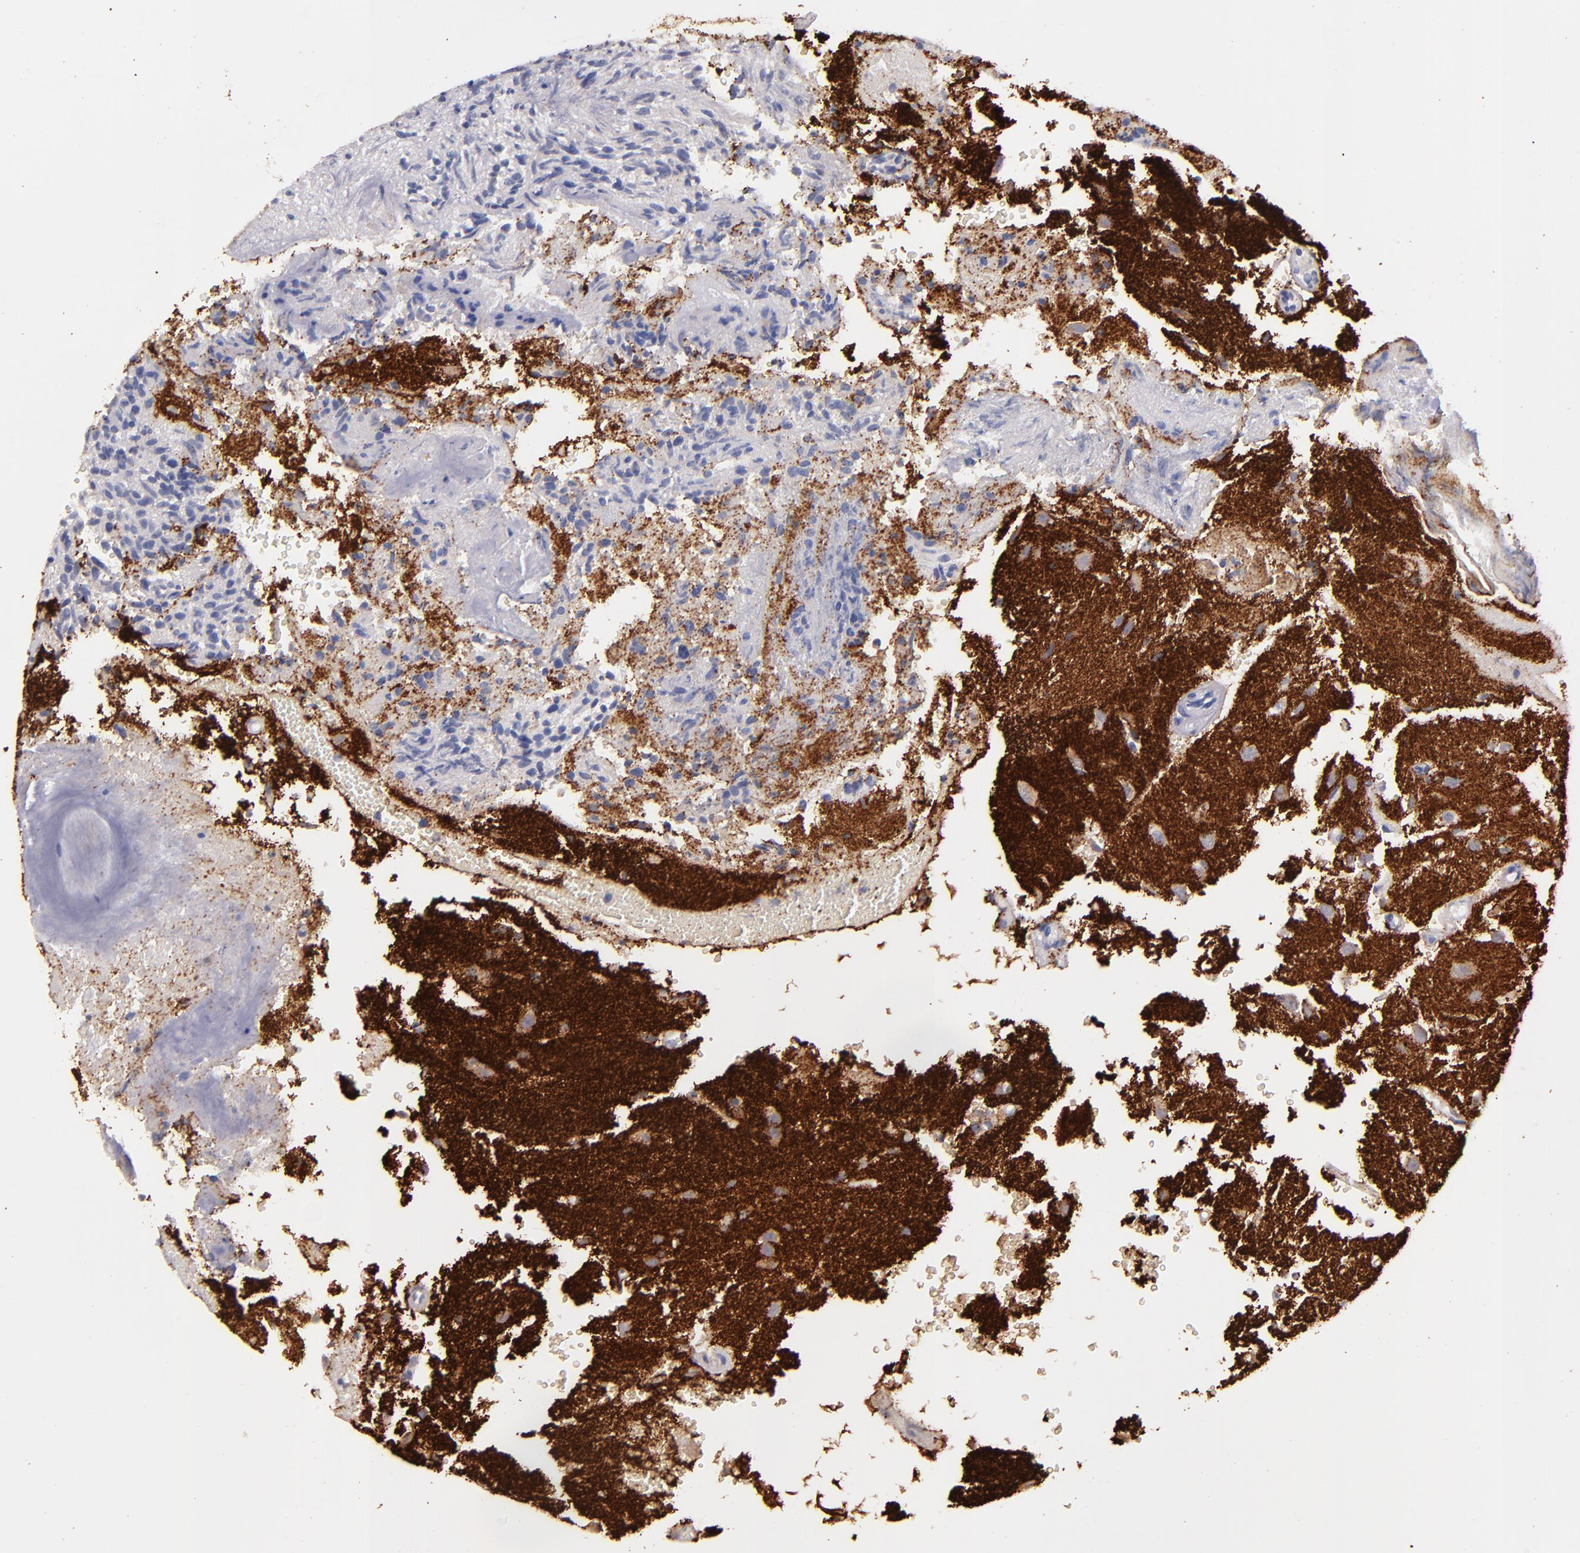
{"staining": {"intensity": "strong", "quantity": "25%-75%", "location": "cytoplasmic/membranous"}, "tissue": "glioma", "cell_type": "Tumor cells", "image_type": "cancer", "snomed": [{"axis": "morphology", "description": "Normal tissue, NOS"}, {"axis": "morphology", "description": "Glioma, malignant, High grade"}, {"axis": "topography", "description": "Cerebral cortex"}], "caption": "A brown stain highlights strong cytoplasmic/membranous positivity of a protein in human malignant glioma (high-grade) tumor cells.", "gene": "SYP", "patient": {"sex": "male", "age": 75}}